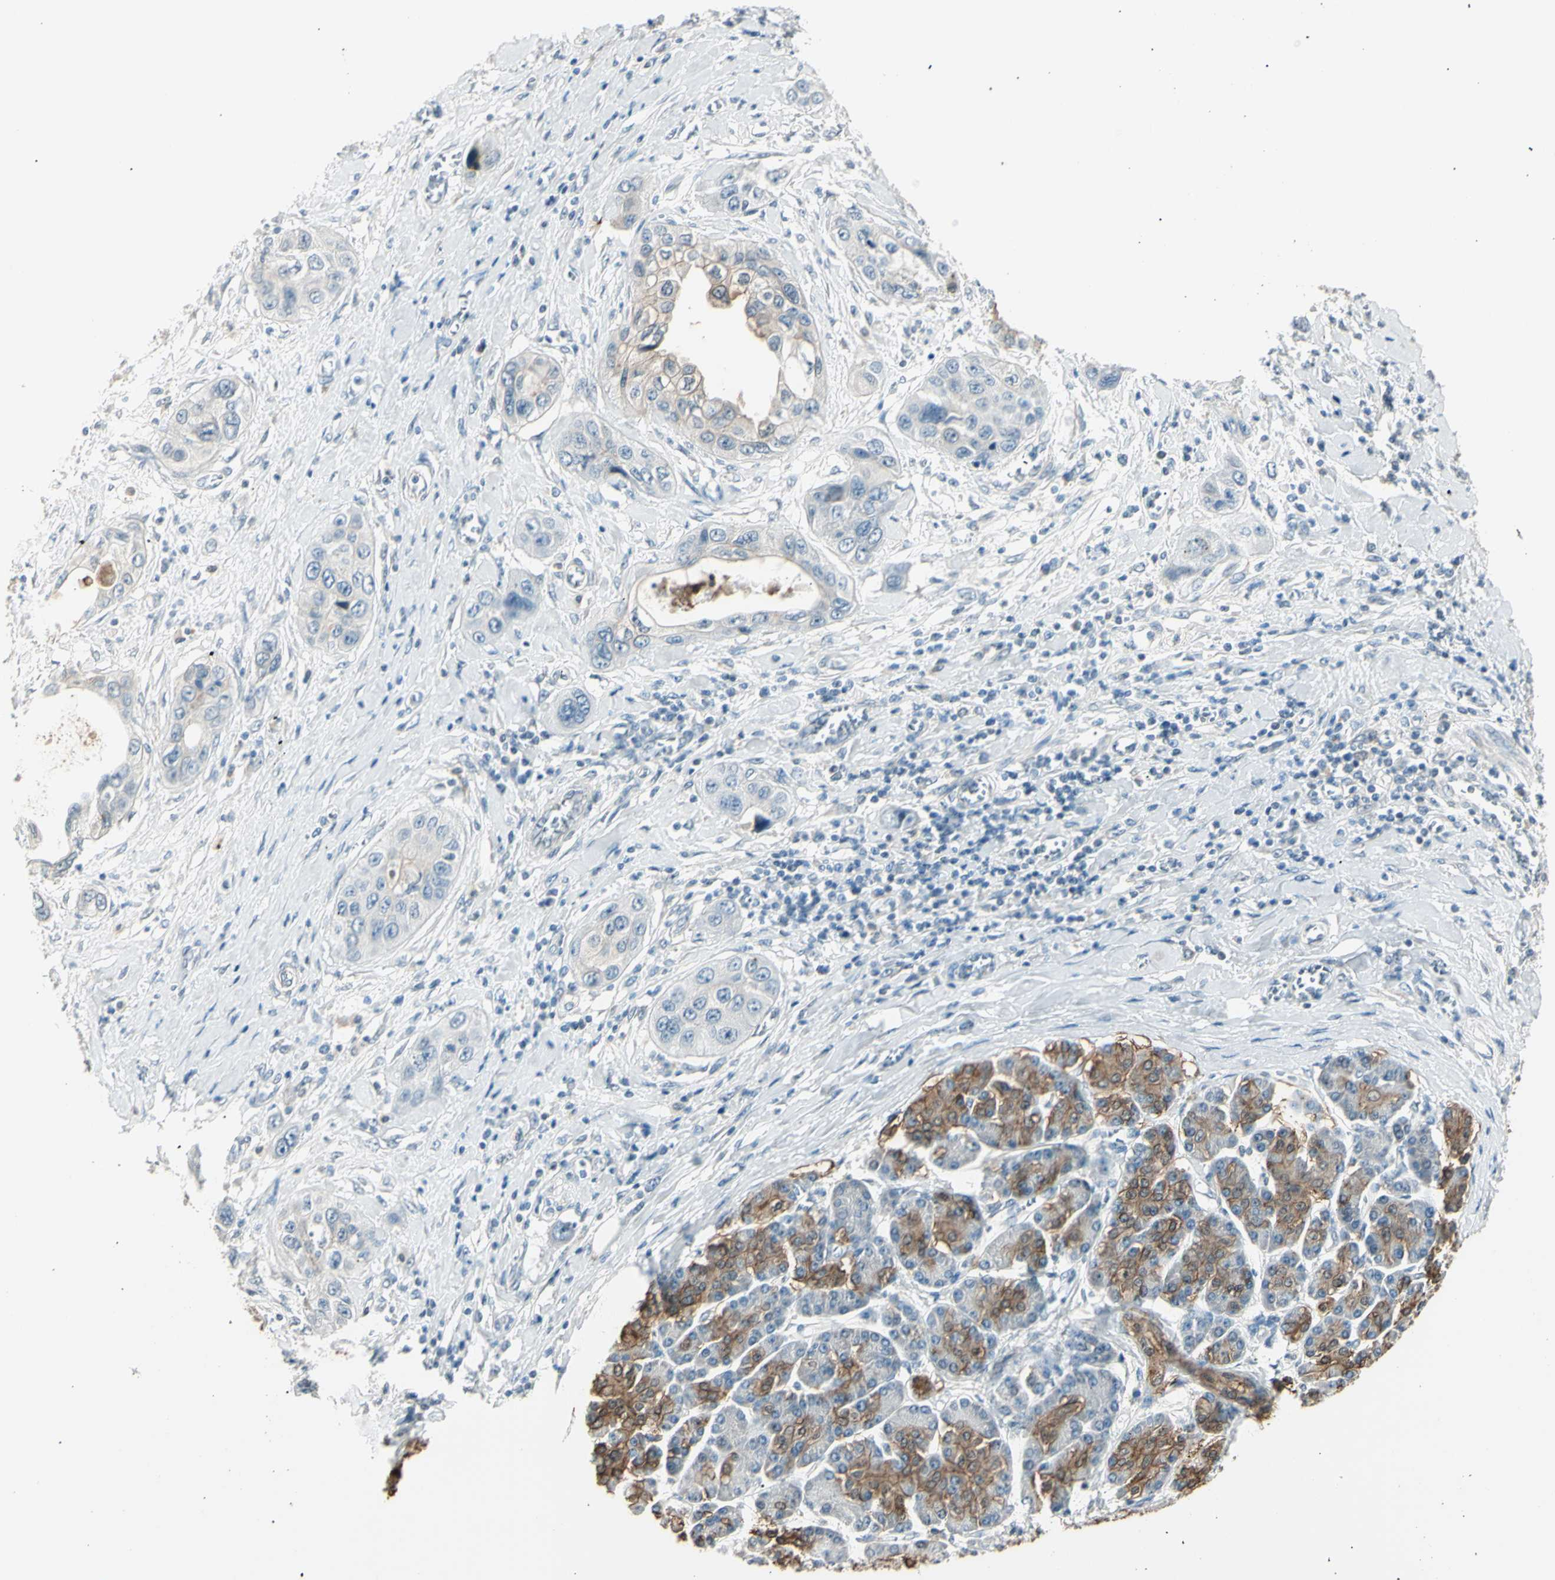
{"staining": {"intensity": "weak", "quantity": "<25%", "location": "cytoplasmic/membranous"}, "tissue": "pancreatic cancer", "cell_type": "Tumor cells", "image_type": "cancer", "snomed": [{"axis": "morphology", "description": "Adenocarcinoma, NOS"}, {"axis": "topography", "description": "Pancreas"}], "caption": "DAB (3,3'-diaminobenzidine) immunohistochemical staining of human adenocarcinoma (pancreatic) shows no significant positivity in tumor cells. (DAB (3,3'-diaminobenzidine) immunohistochemistry visualized using brightfield microscopy, high magnification).", "gene": "LHPP", "patient": {"sex": "female", "age": 70}}